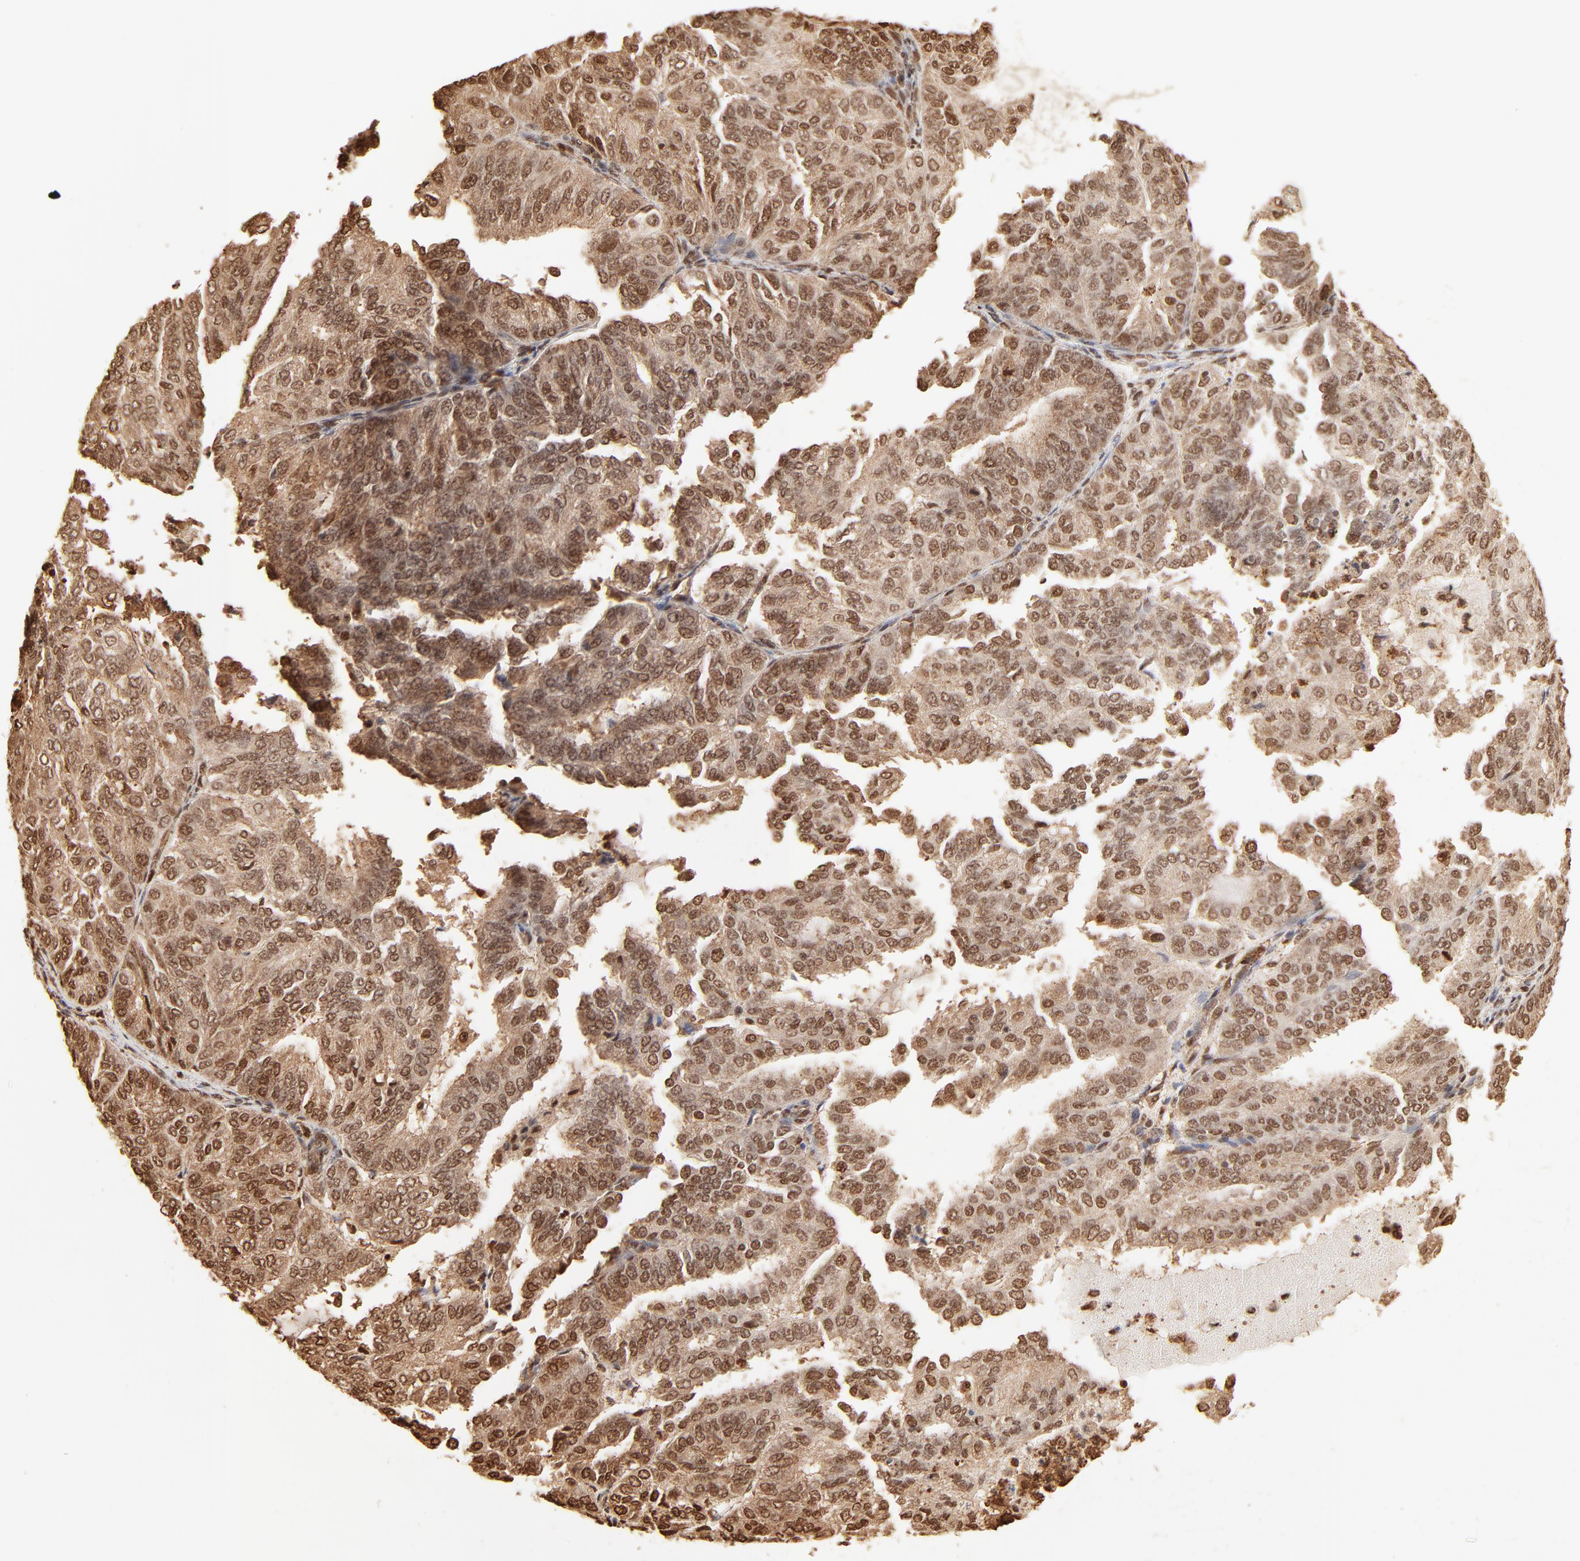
{"staining": {"intensity": "strong", "quantity": ">75%", "location": "cytoplasmic/membranous,nuclear"}, "tissue": "endometrial cancer", "cell_type": "Tumor cells", "image_type": "cancer", "snomed": [{"axis": "morphology", "description": "Adenocarcinoma, NOS"}, {"axis": "topography", "description": "Endometrium"}], "caption": "DAB (3,3'-diaminobenzidine) immunohistochemical staining of human endometrial cancer (adenocarcinoma) shows strong cytoplasmic/membranous and nuclear protein expression in approximately >75% of tumor cells.", "gene": "FAM50A", "patient": {"sex": "female", "age": 59}}